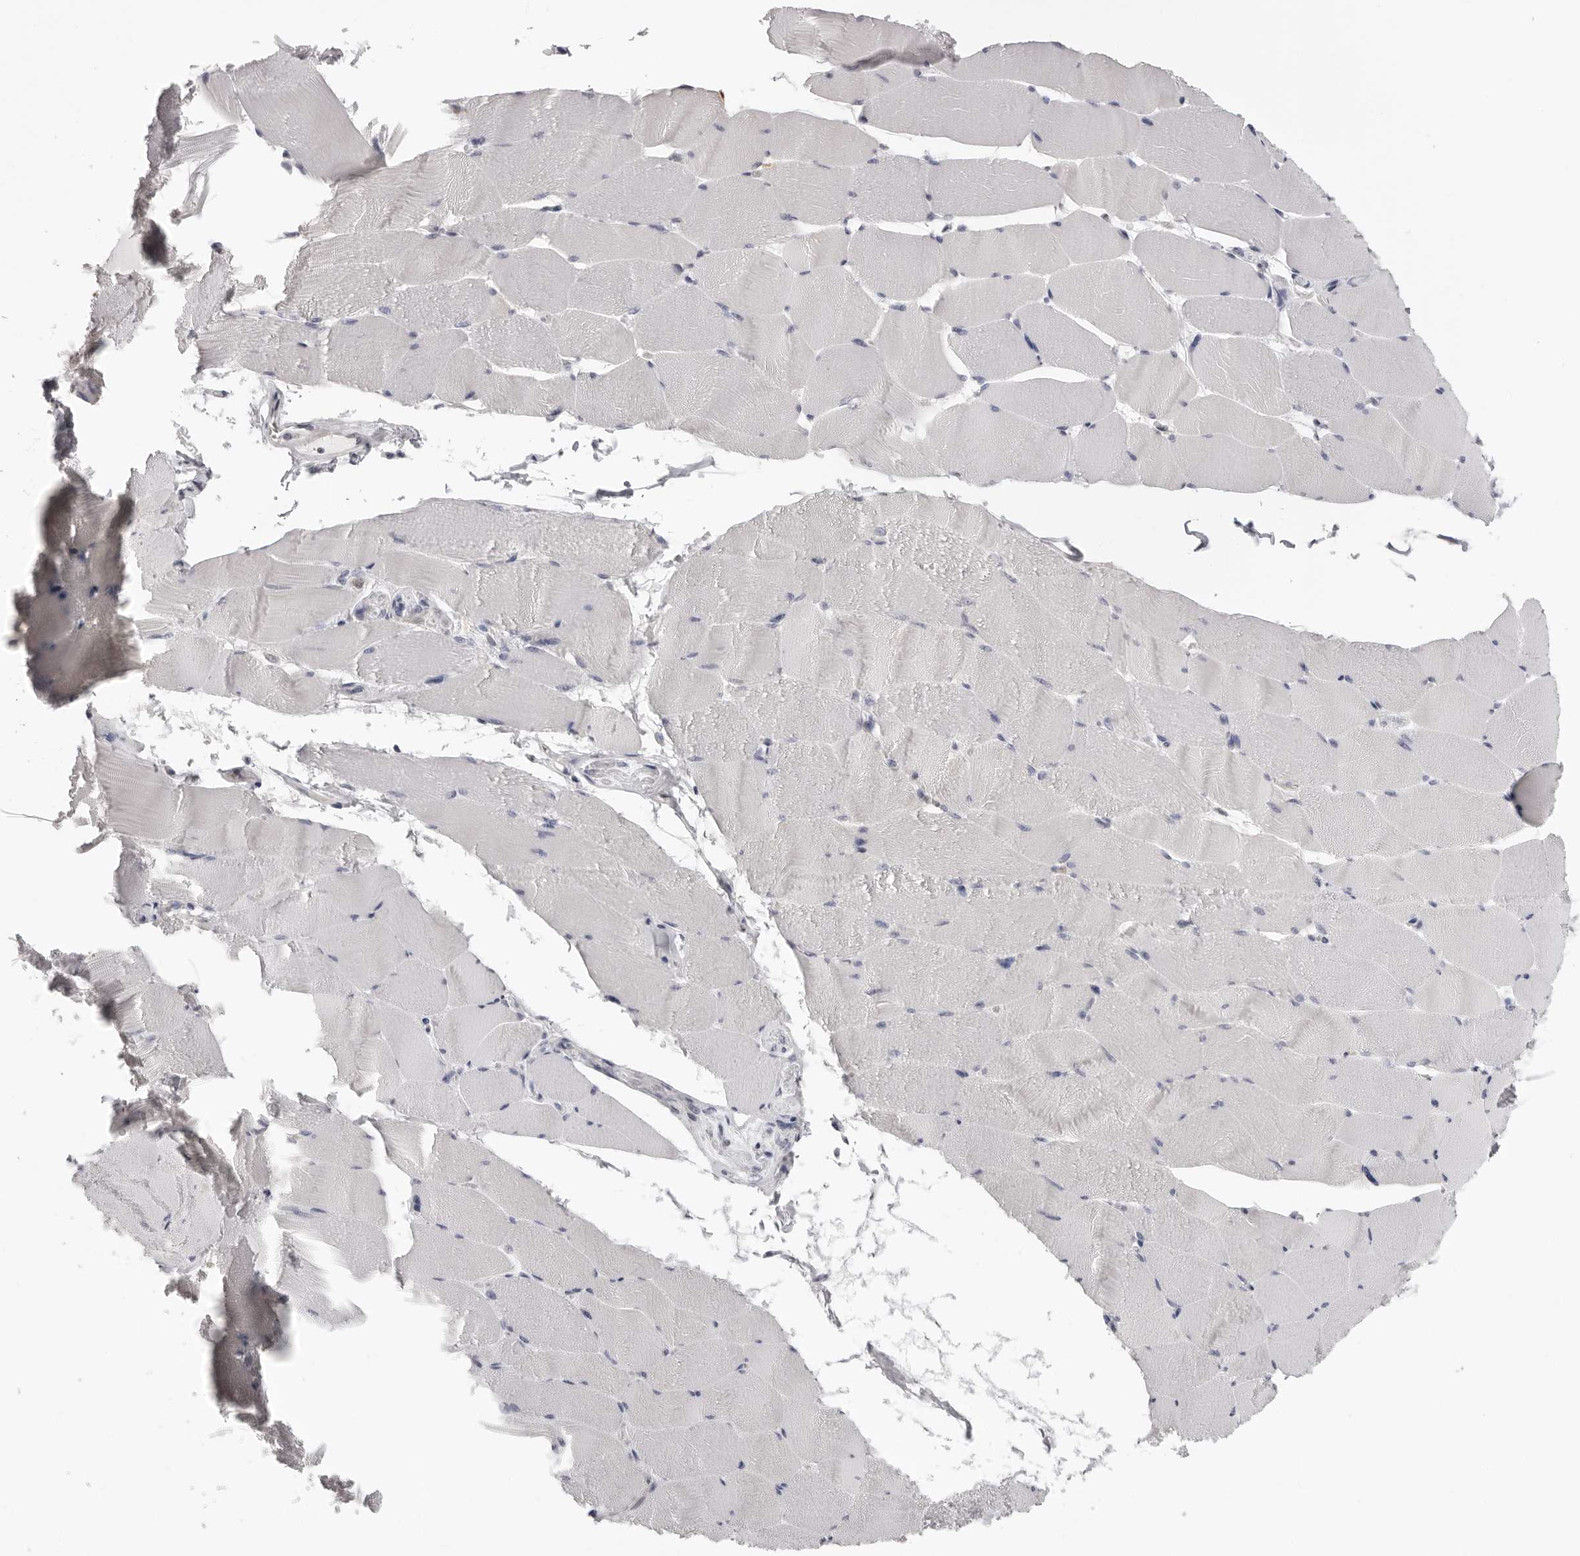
{"staining": {"intensity": "negative", "quantity": "none", "location": "none"}, "tissue": "skeletal muscle", "cell_type": "Myocytes", "image_type": "normal", "snomed": [{"axis": "morphology", "description": "Normal tissue, NOS"}, {"axis": "topography", "description": "Skeletal muscle"}], "caption": "Protein analysis of normal skeletal muscle reveals no significant staining in myocytes.", "gene": "SUGCT", "patient": {"sex": "male", "age": 62}}